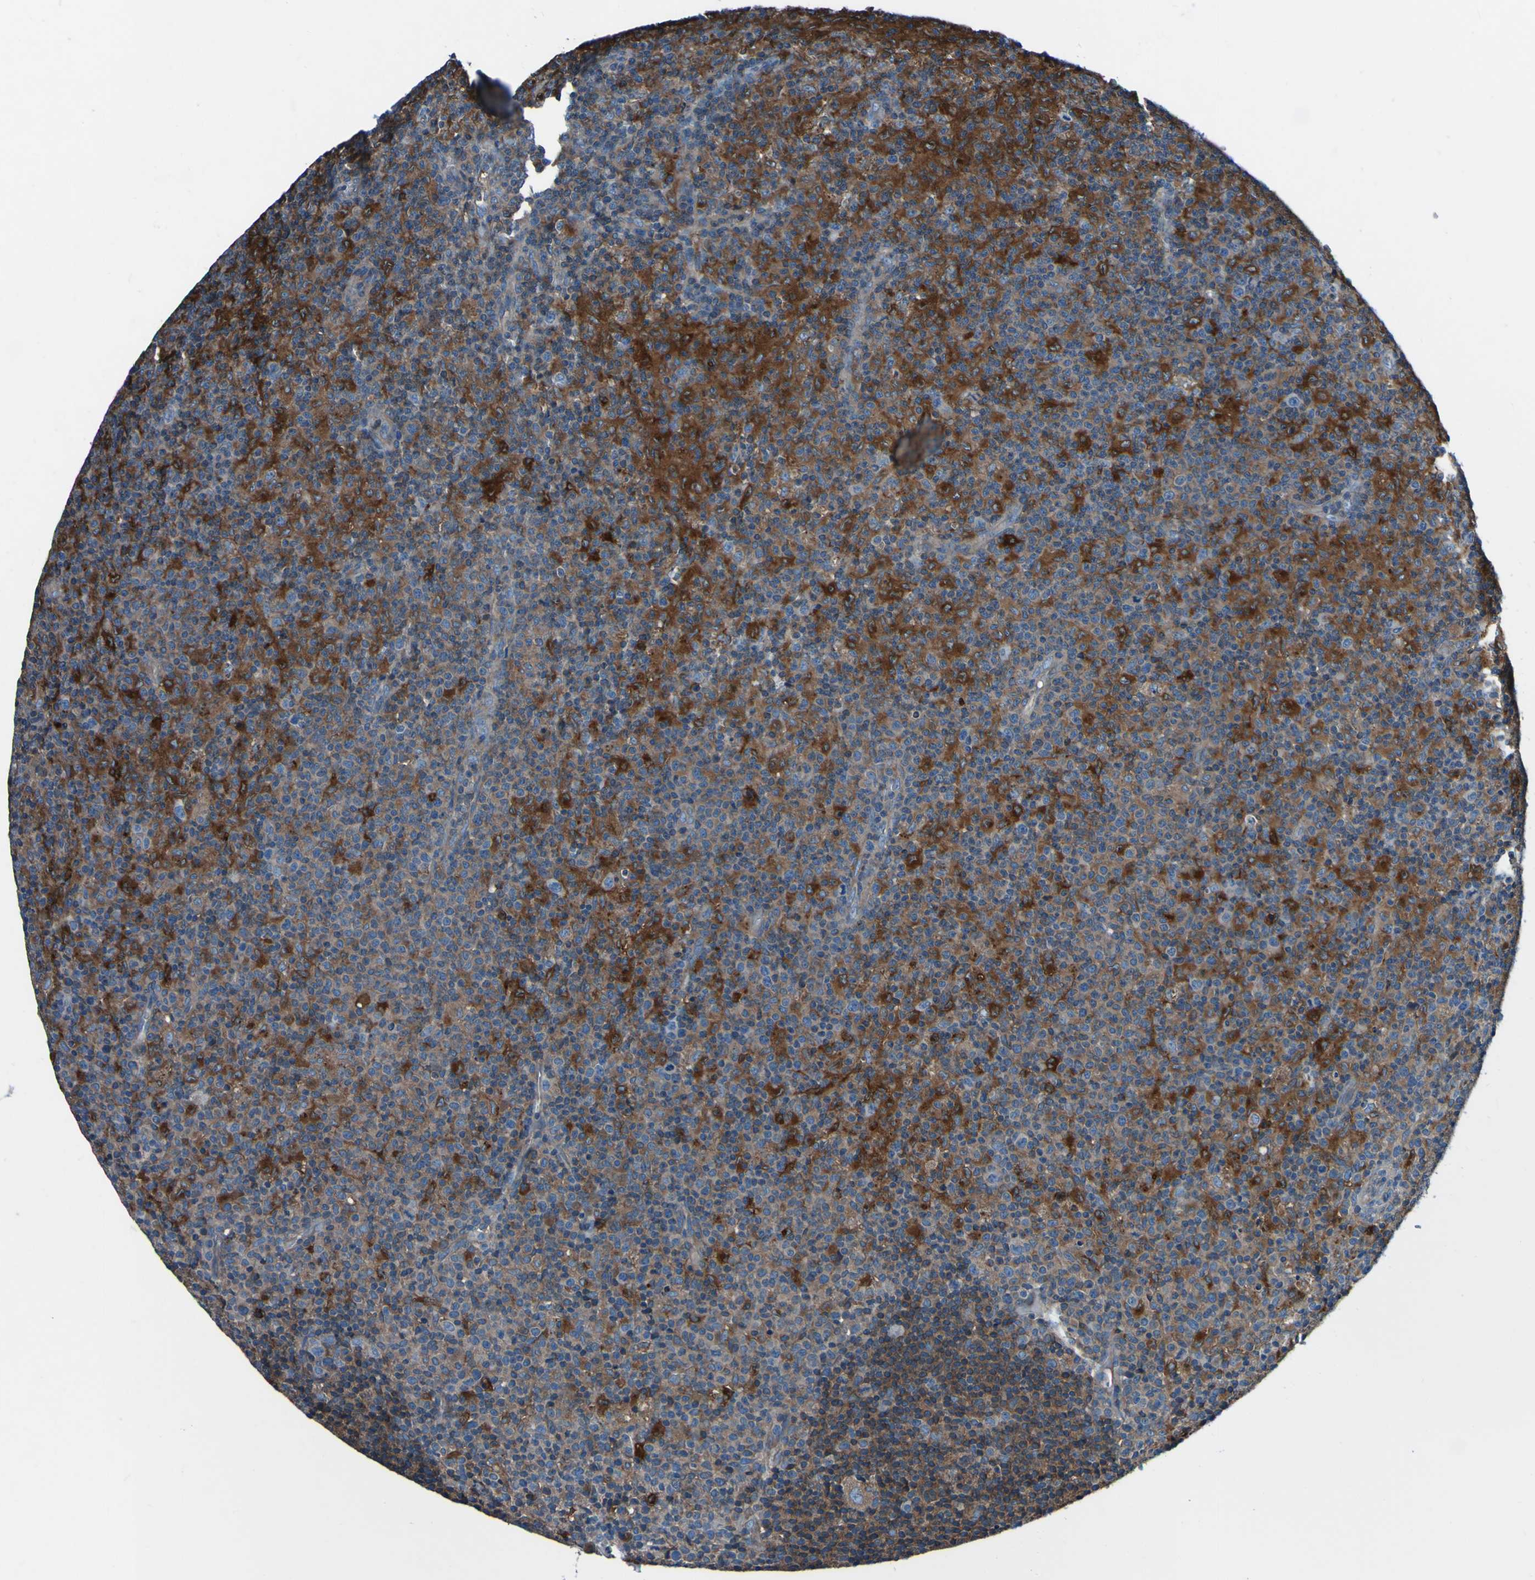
{"staining": {"intensity": "moderate", "quantity": "<25%", "location": "cytoplasmic/membranous"}, "tissue": "lymph node", "cell_type": "Germinal center cells", "image_type": "normal", "snomed": [{"axis": "morphology", "description": "Normal tissue, NOS"}, {"axis": "morphology", "description": "Inflammation, NOS"}, {"axis": "topography", "description": "Lymph node"}], "caption": "High-power microscopy captured an IHC histopathology image of benign lymph node, revealing moderate cytoplasmic/membranous positivity in approximately <25% of germinal center cells.", "gene": "RAB5B", "patient": {"sex": "male", "age": 55}}